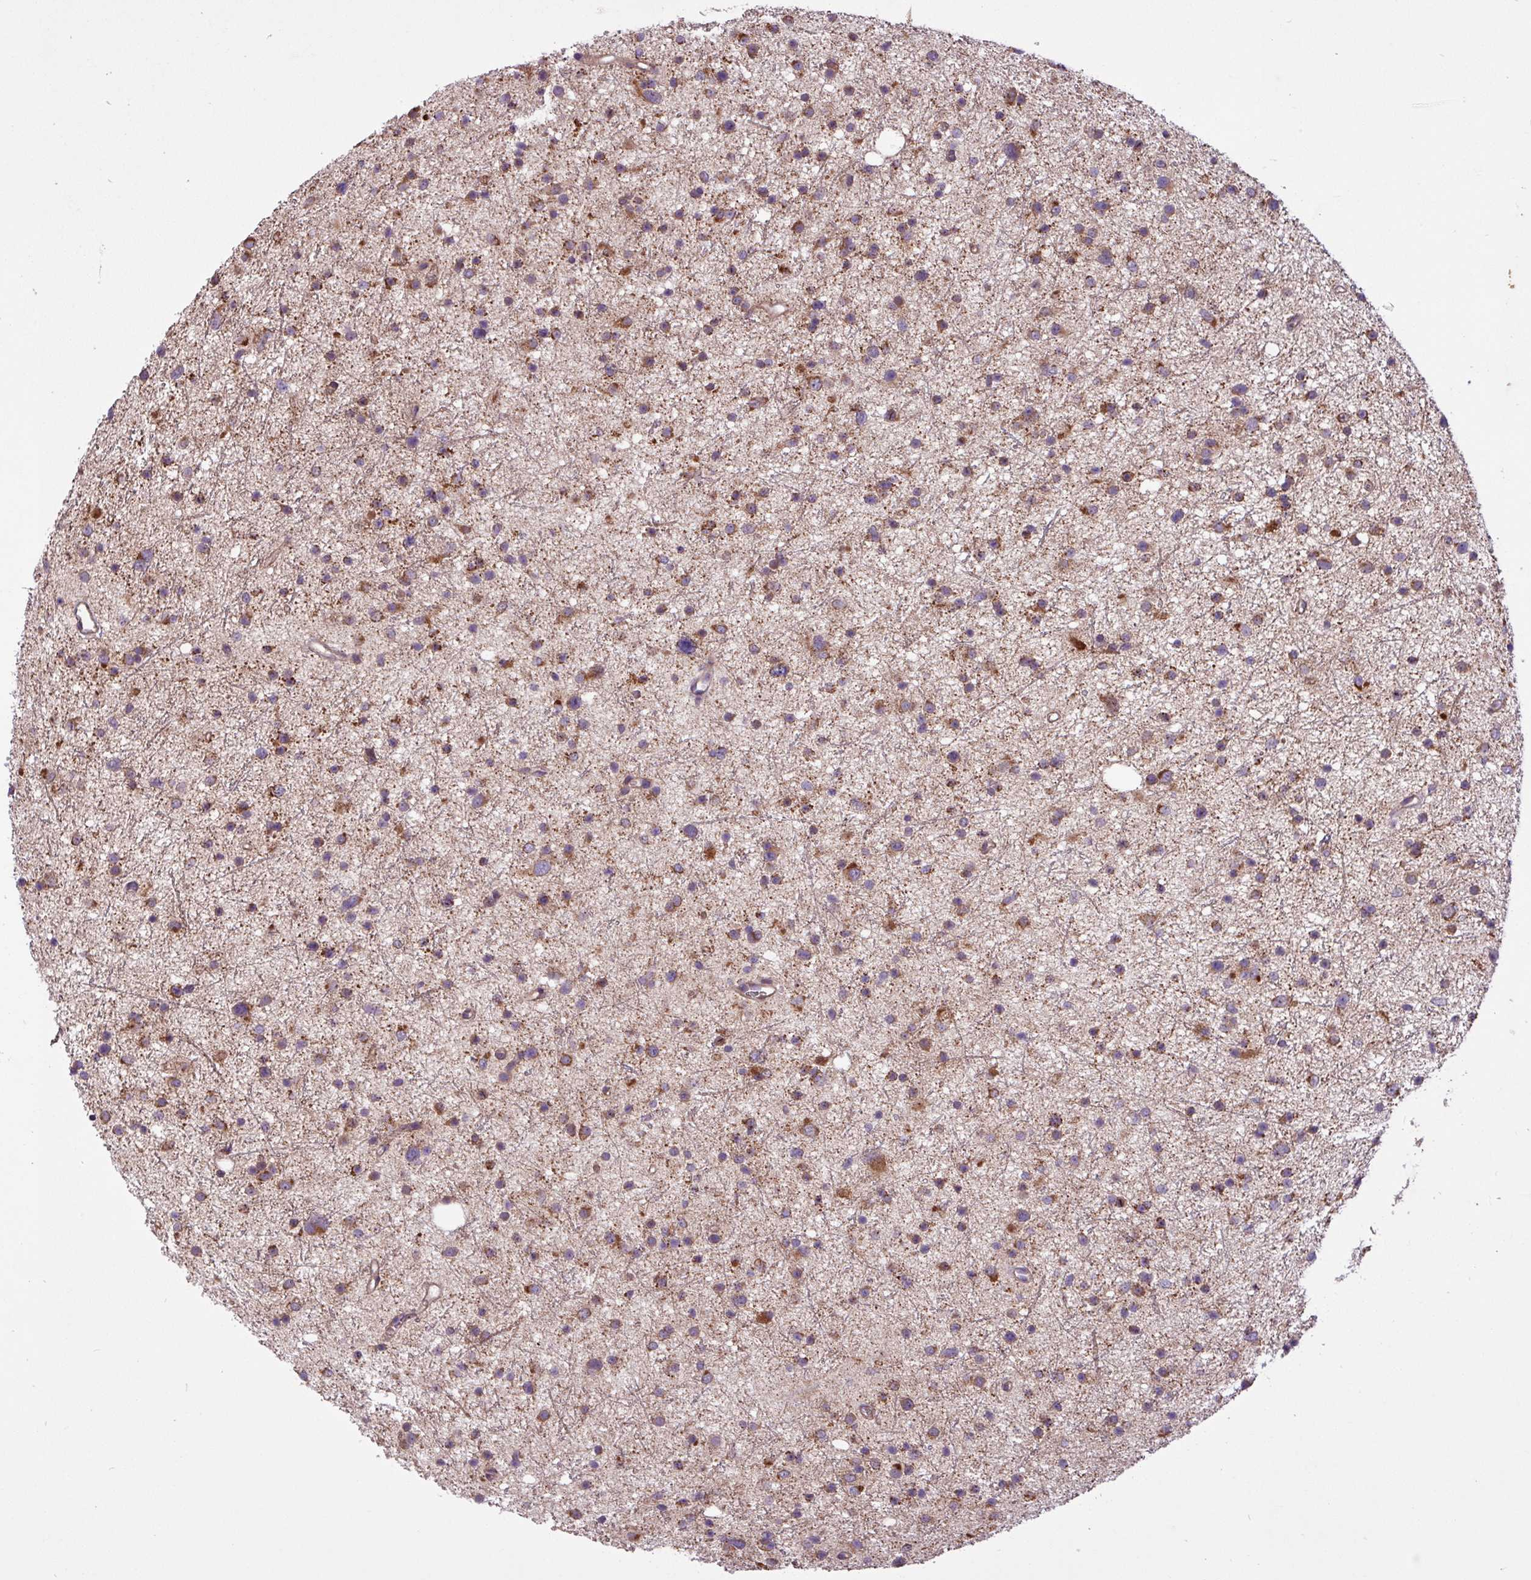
{"staining": {"intensity": "moderate", "quantity": ">75%", "location": "cytoplasmic/membranous"}, "tissue": "glioma", "cell_type": "Tumor cells", "image_type": "cancer", "snomed": [{"axis": "morphology", "description": "Glioma, malignant, Low grade"}, {"axis": "topography", "description": "Cerebral cortex"}], "caption": "Glioma was stained to show a protein in brown. There is medium levels of moderate cytoplasmic/membranous staining in approximately >75% of tumor cells.", "gene": "TIMM10B", "patient": {"sex": "female", "age": 39}}